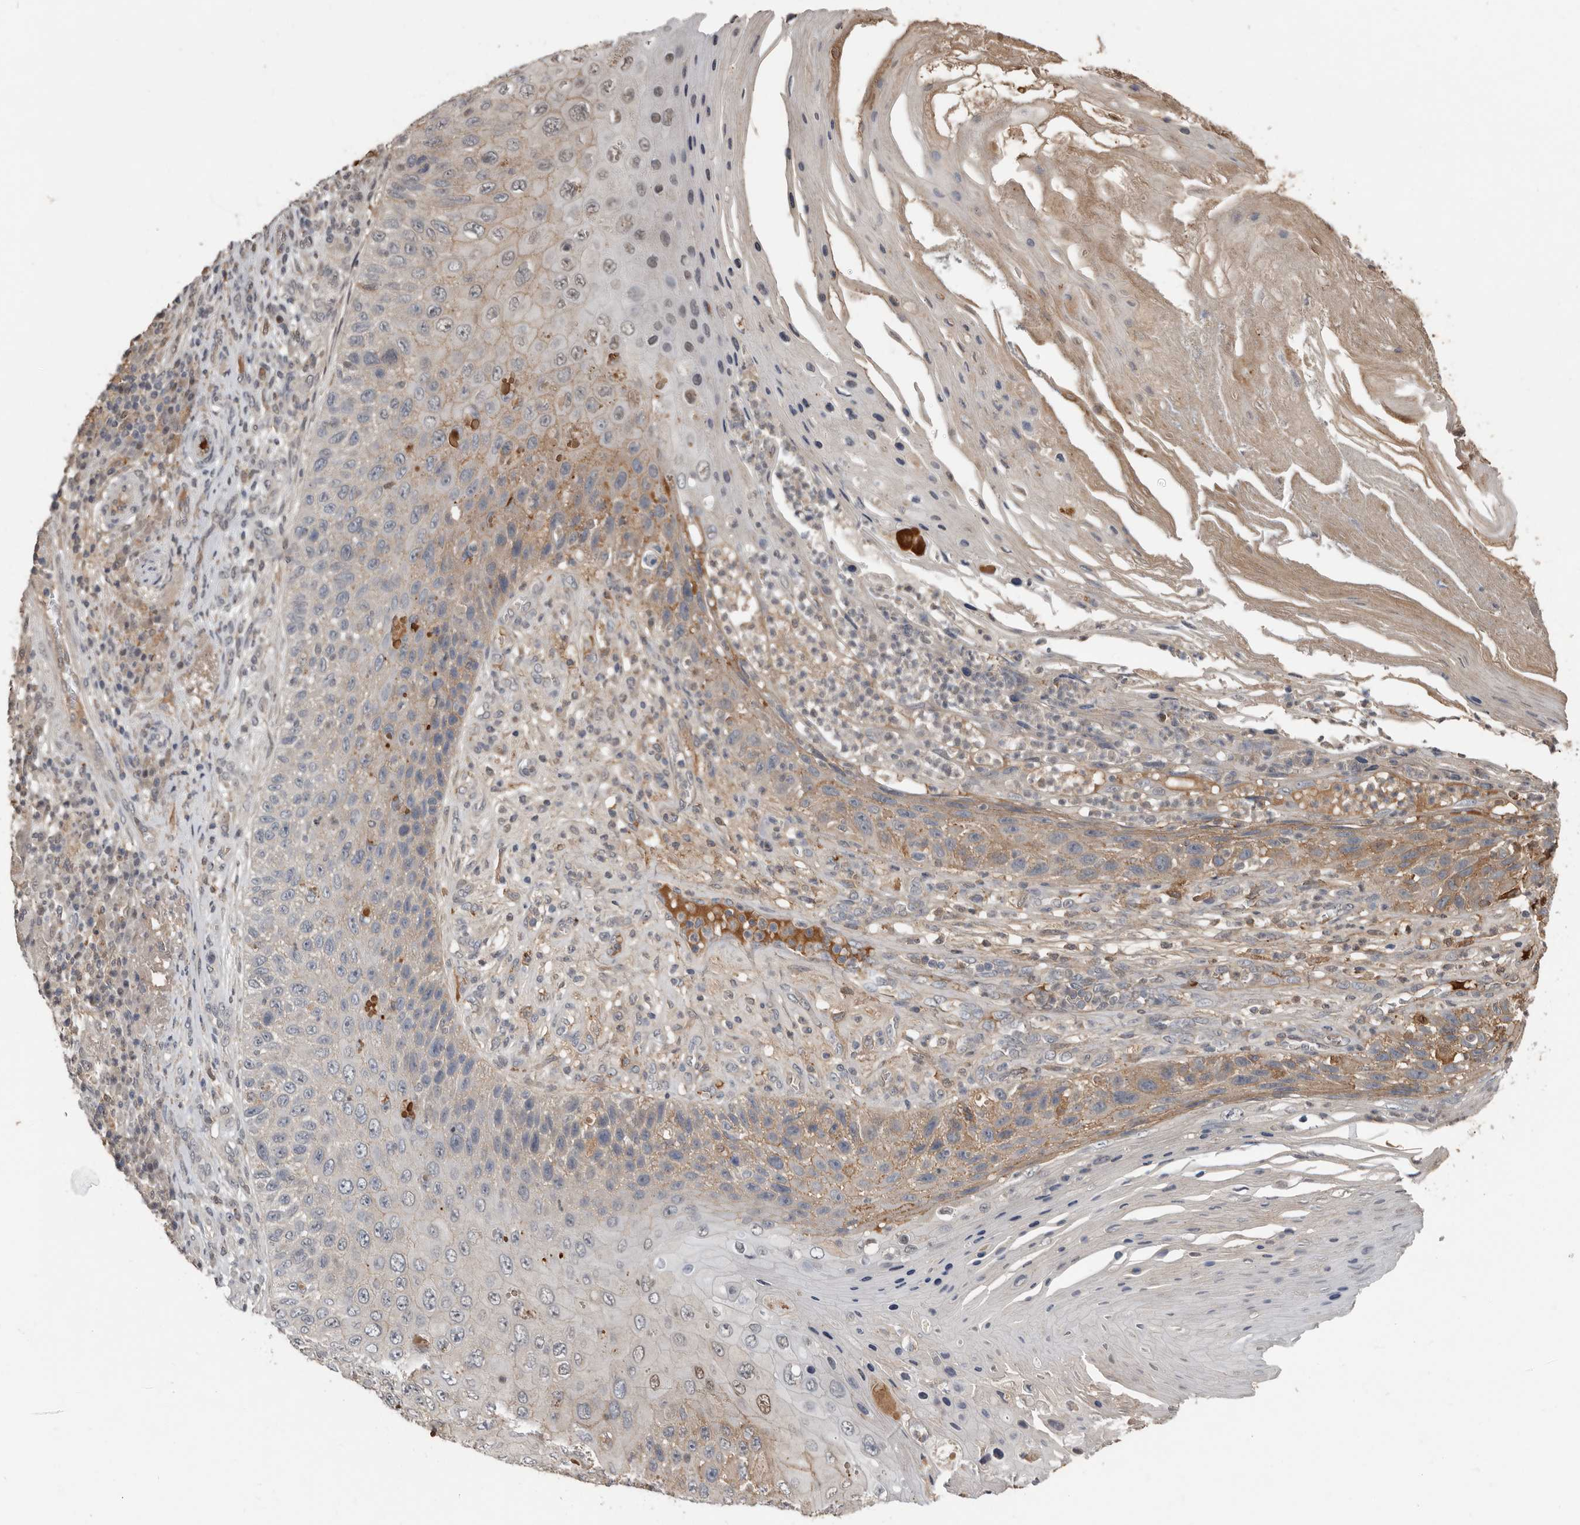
{"staining": {"intensity": "weak", "quantity": "25%-75%", "location": "cytoplasmic/membranous,nuclear"}, "tissue": "skin cancer", "cell_type": "Tumor cells", "image_type": "cancer", "snomed": [{"axis": "morphology", "description": "Squamous cell carcinoma, NOS"}, {"axis": "topography", "description": "Skin"}], "caption": "Human skin squamous cell carcinoma stained for a protein (brown) shows weak cytoplasmic/membranous and nuclear positive expression in about 25%-75% of tumor cells.", "gene": "LRGUK", "patient": {"sex": "female", "age": 88}}